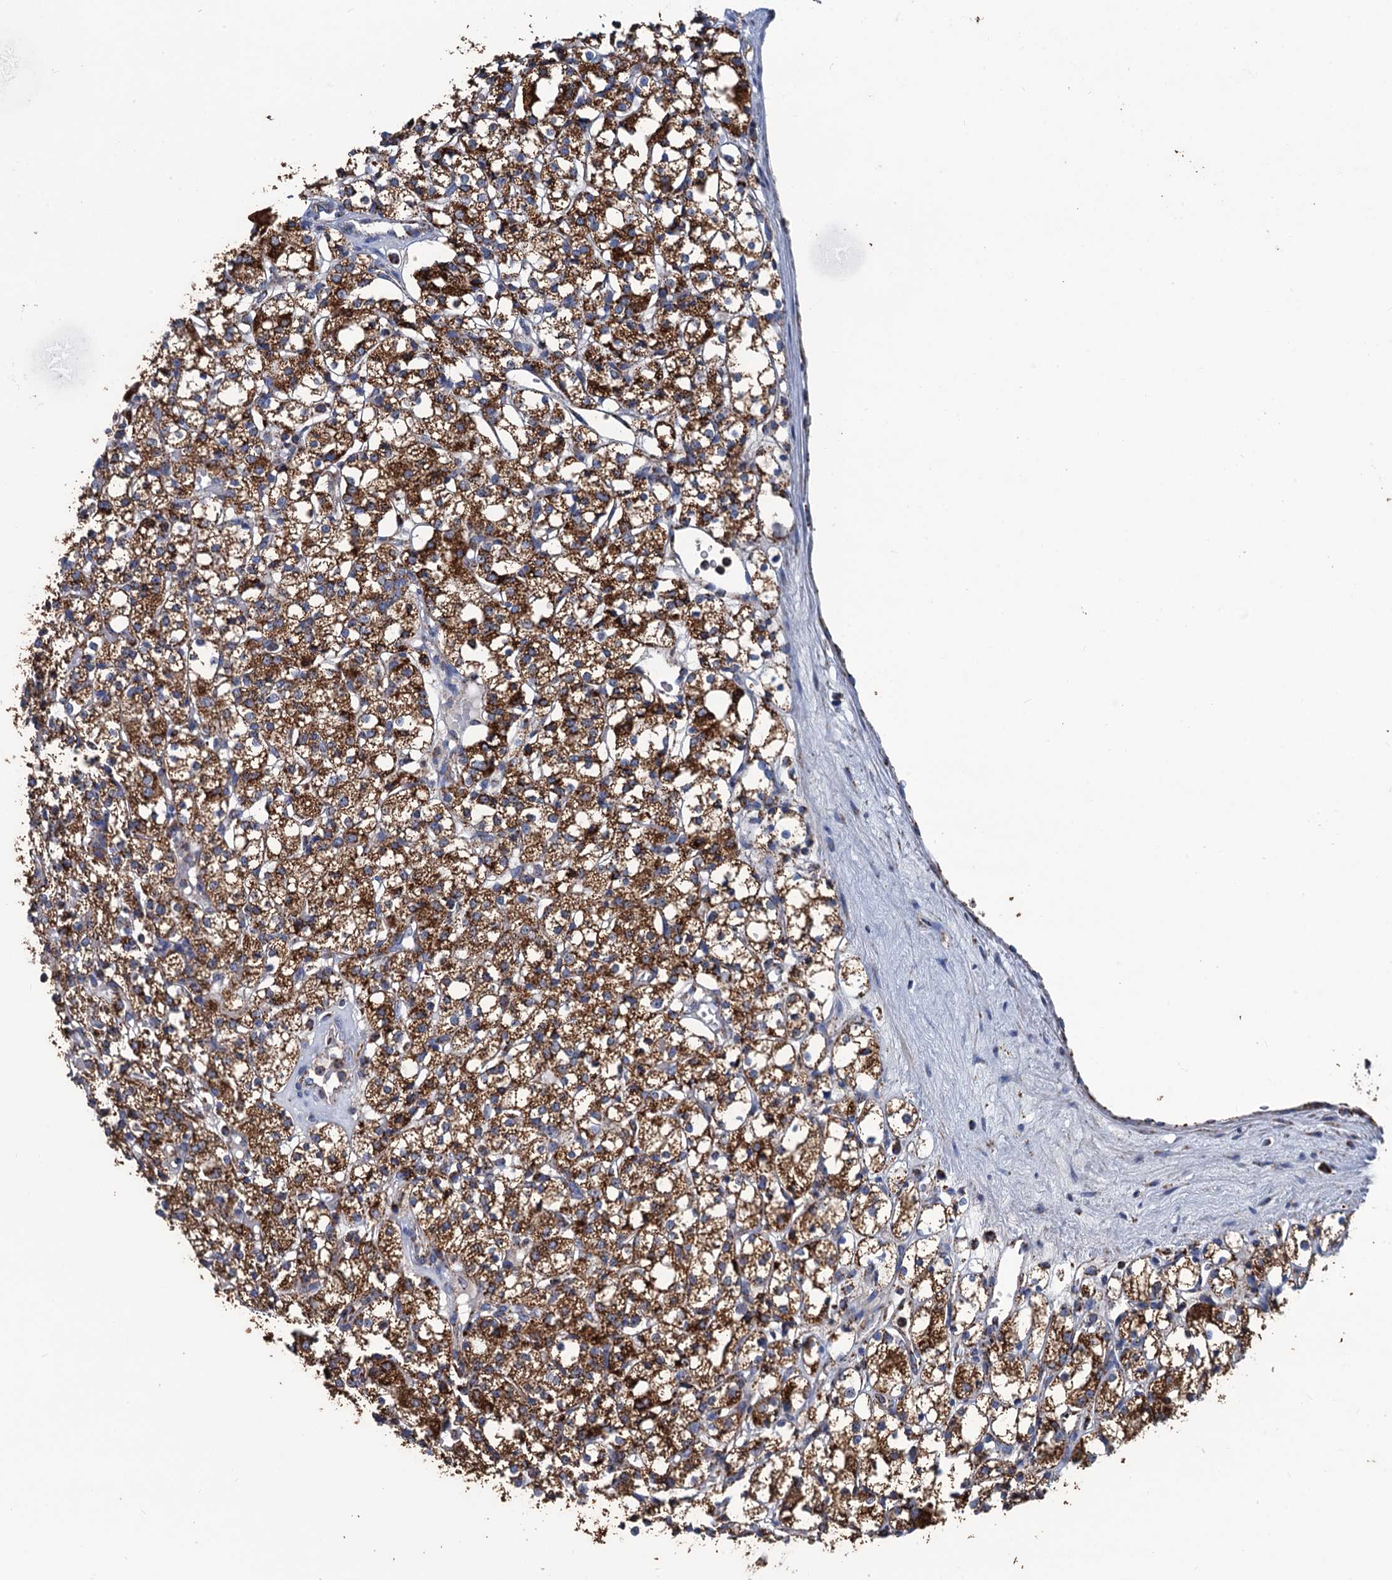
{"staining": {"intensity": "strong", "quantity": ">75%", "location": "cytoplasmic/membranous"}, "tissue": "renal cancer", "cell_type": "Tumor cells", "image_type": "cancer", "snomed": [{"axis": "morphology", "description": "Adenocarcinoma, NOS"}, {"axis": "topography", "description": "Kidney"}], "caption": "Protein expression analysis of human renal adenocarcinoma reveals strong cytoplasmic/membranous expression in about >75% of tumor cells.", "gene": "IVD", "patient": {"sex": "male", "age": 77}}